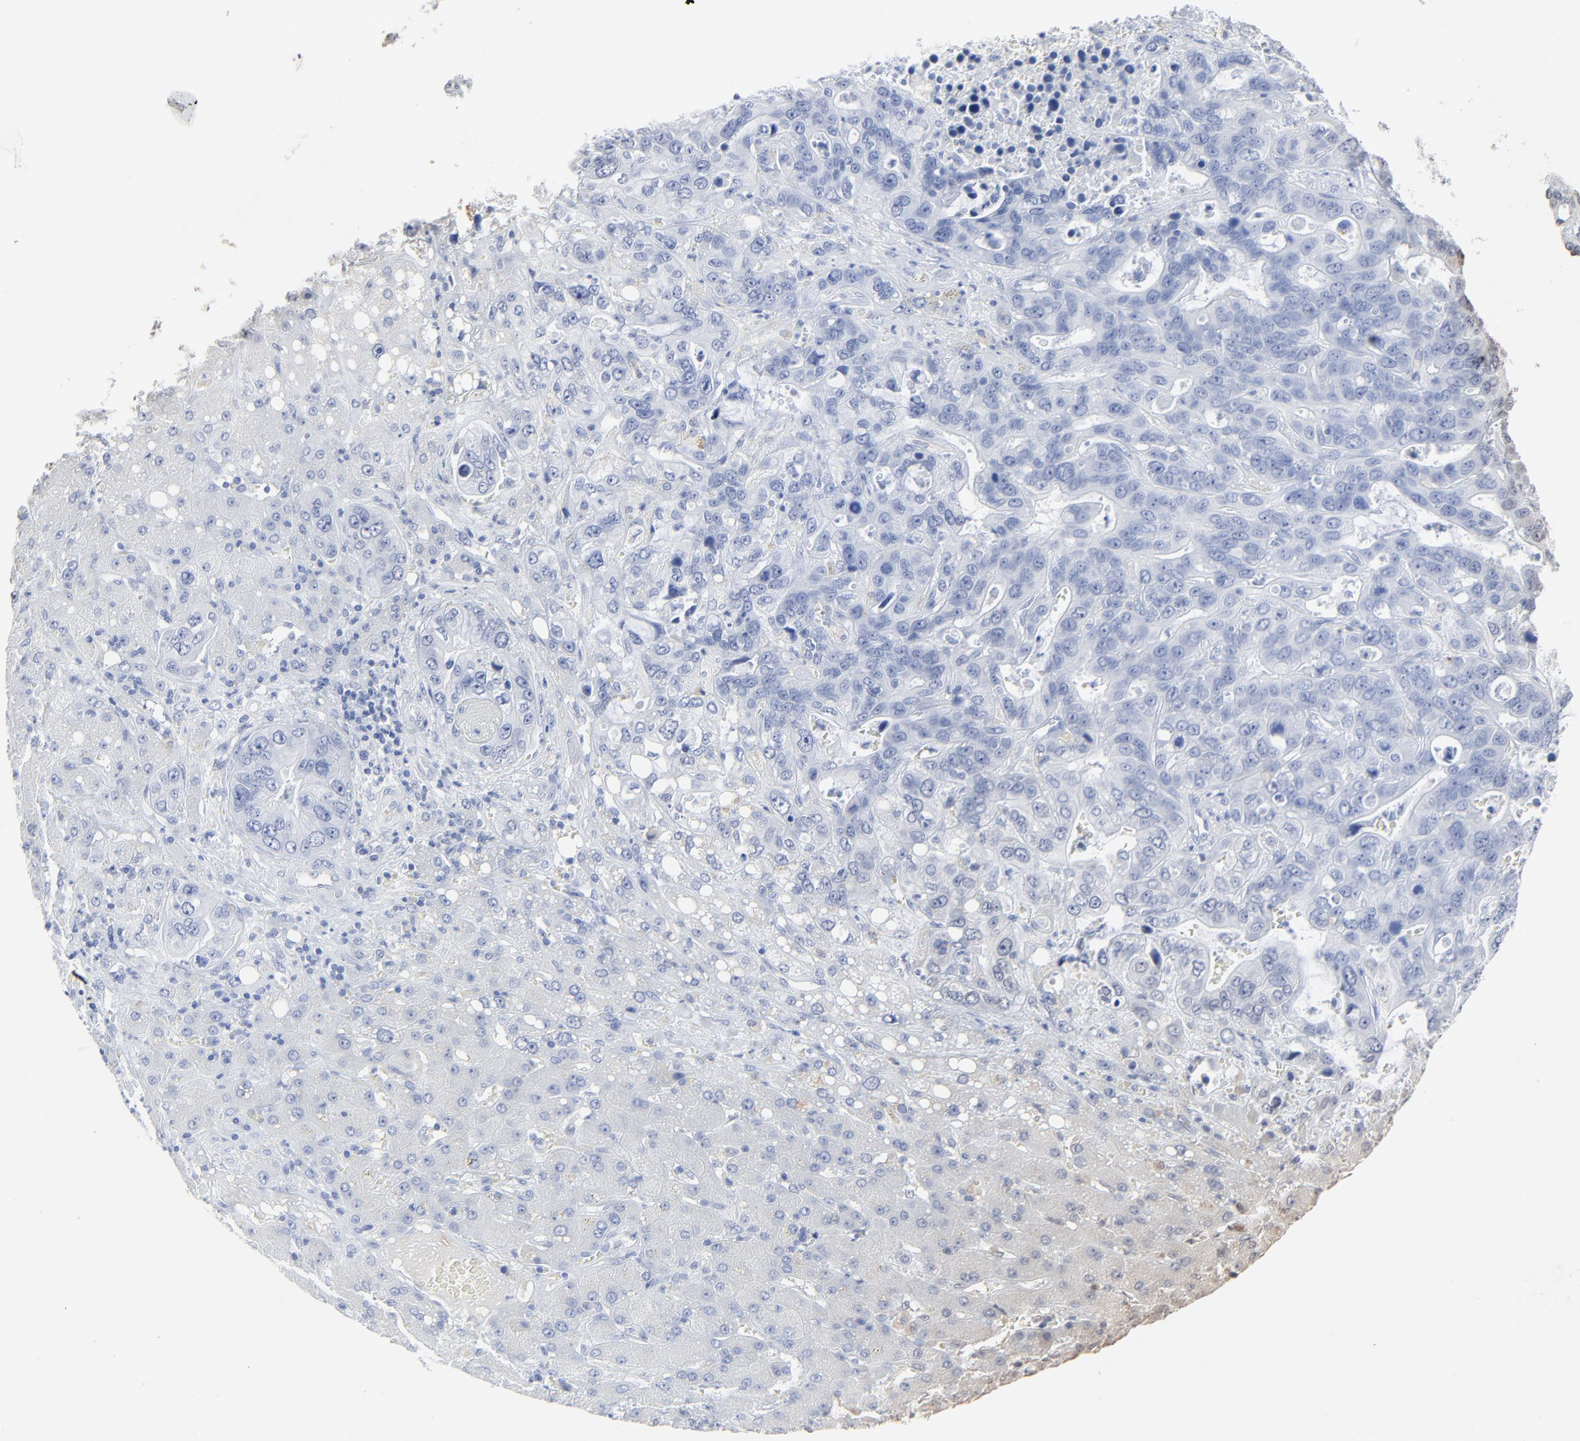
{"staining": {"intensity": "weak", "quantity": ">75%", "location": "cytoplasmic/membranous"}, "tissue": "liver cancer", "cell_type": "Tumor cells", "image_type": "cancer", "snomed": [{"axis": "morphology", "description": "Cholangiocarcinoma"}, {"axis": "topography", "description": "Liver"}], "caption": "Tumor cells display low levels of weak cytoplasmic/membranous expression in approximately >75% of cells in human liver cancer. The staining was performed using DAB (3,3'-diaminobenzidine), with brown indicating positive protein expression. Nuclei are stained blue with hematoxylin.", "gene": "FAM227A", "patient": {"sex": "female", "age": 65}}